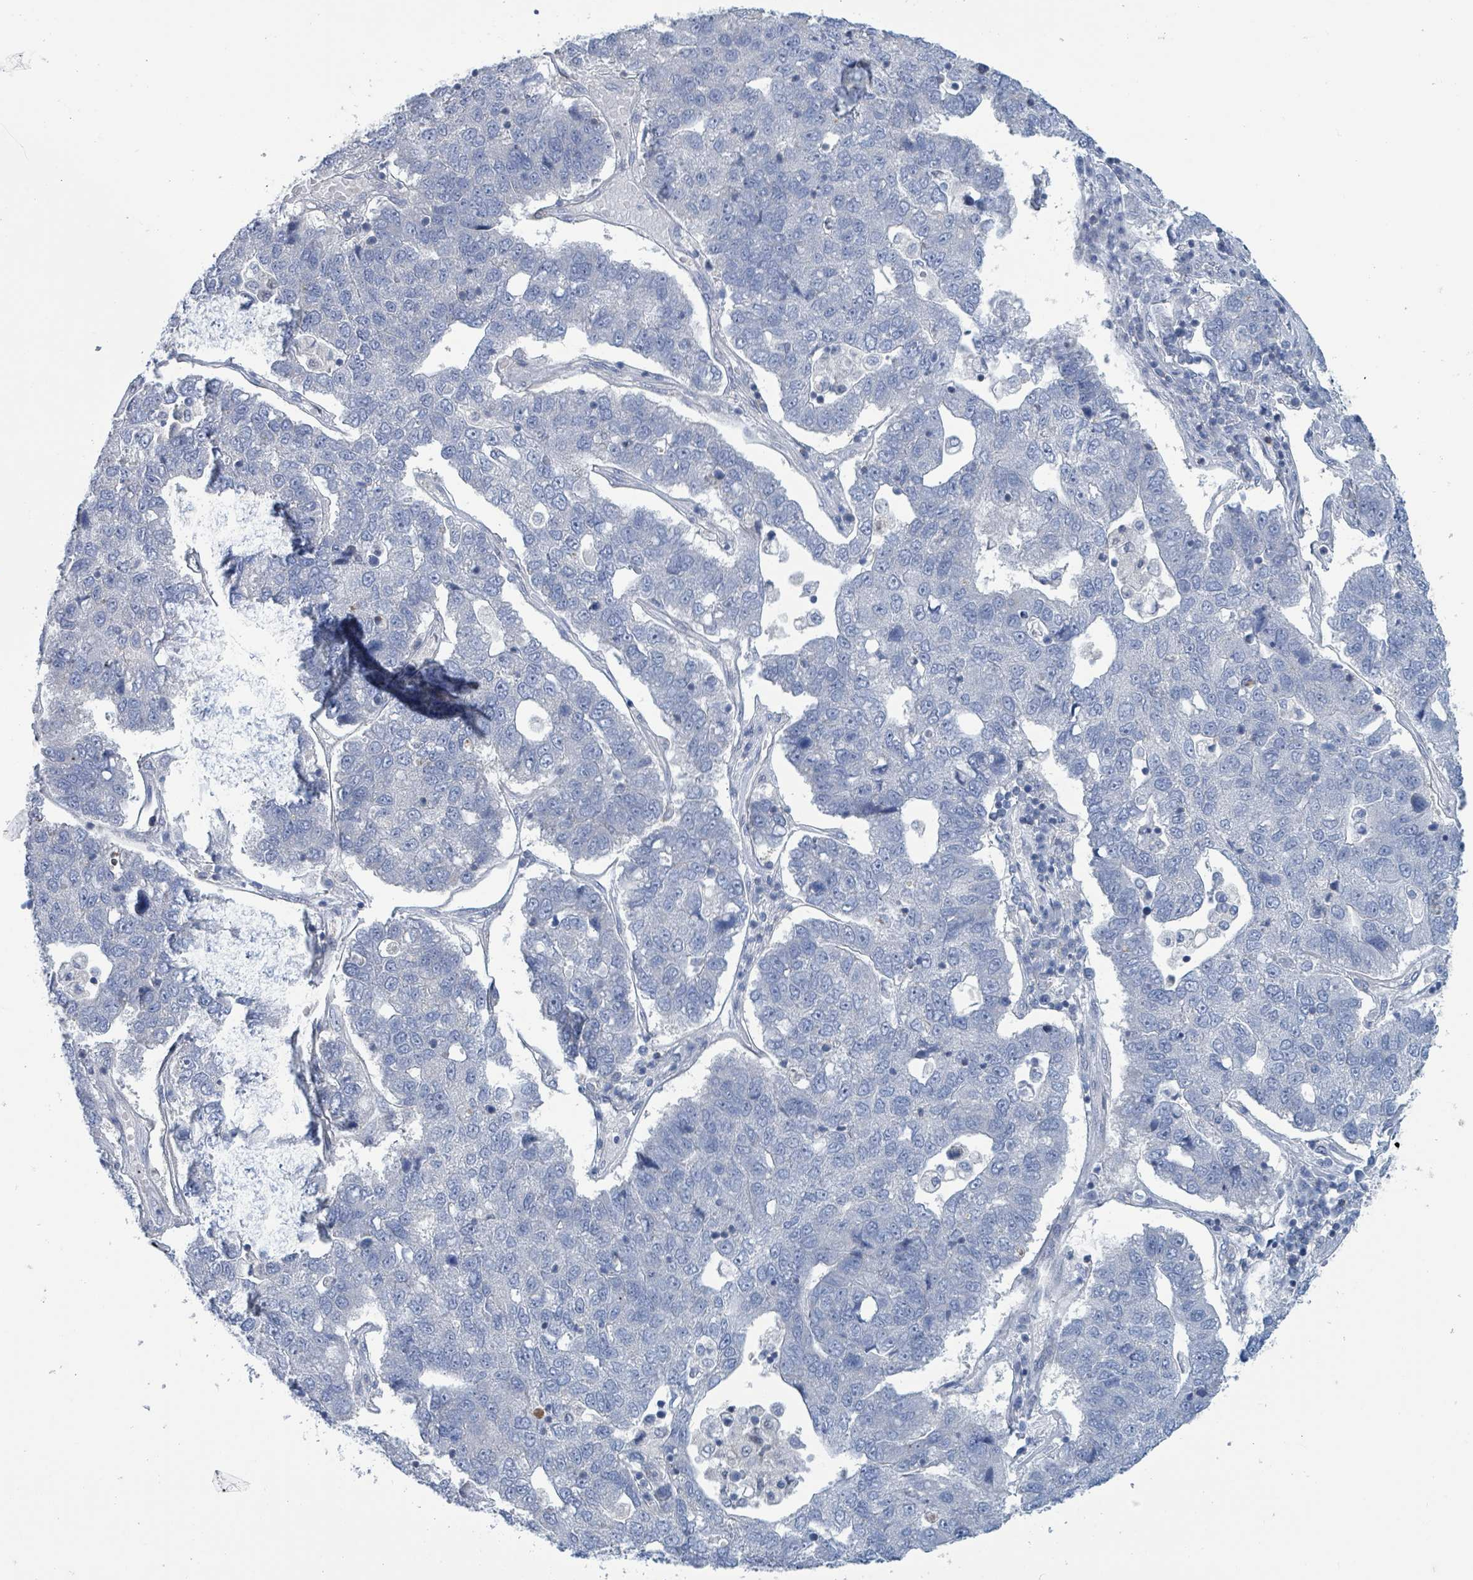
{"staining": {"intensity": "negative", "quantity": "none", "location": "none"}, "tissue": "pancreatic cancer", "cell_type": "Tumor cells", "image_type": "cancer", "snomed": [{"axis": "morphology", "description": "Adenocarcinoma, NOS"}, {"axis": "topography", "description": "Pancreas"}], "caption": "Tumor cells are negative for brown protein staining in pancreatic cancer.", "gene": "DGKZ", "patient": {"sex": "female", "age": 61}}